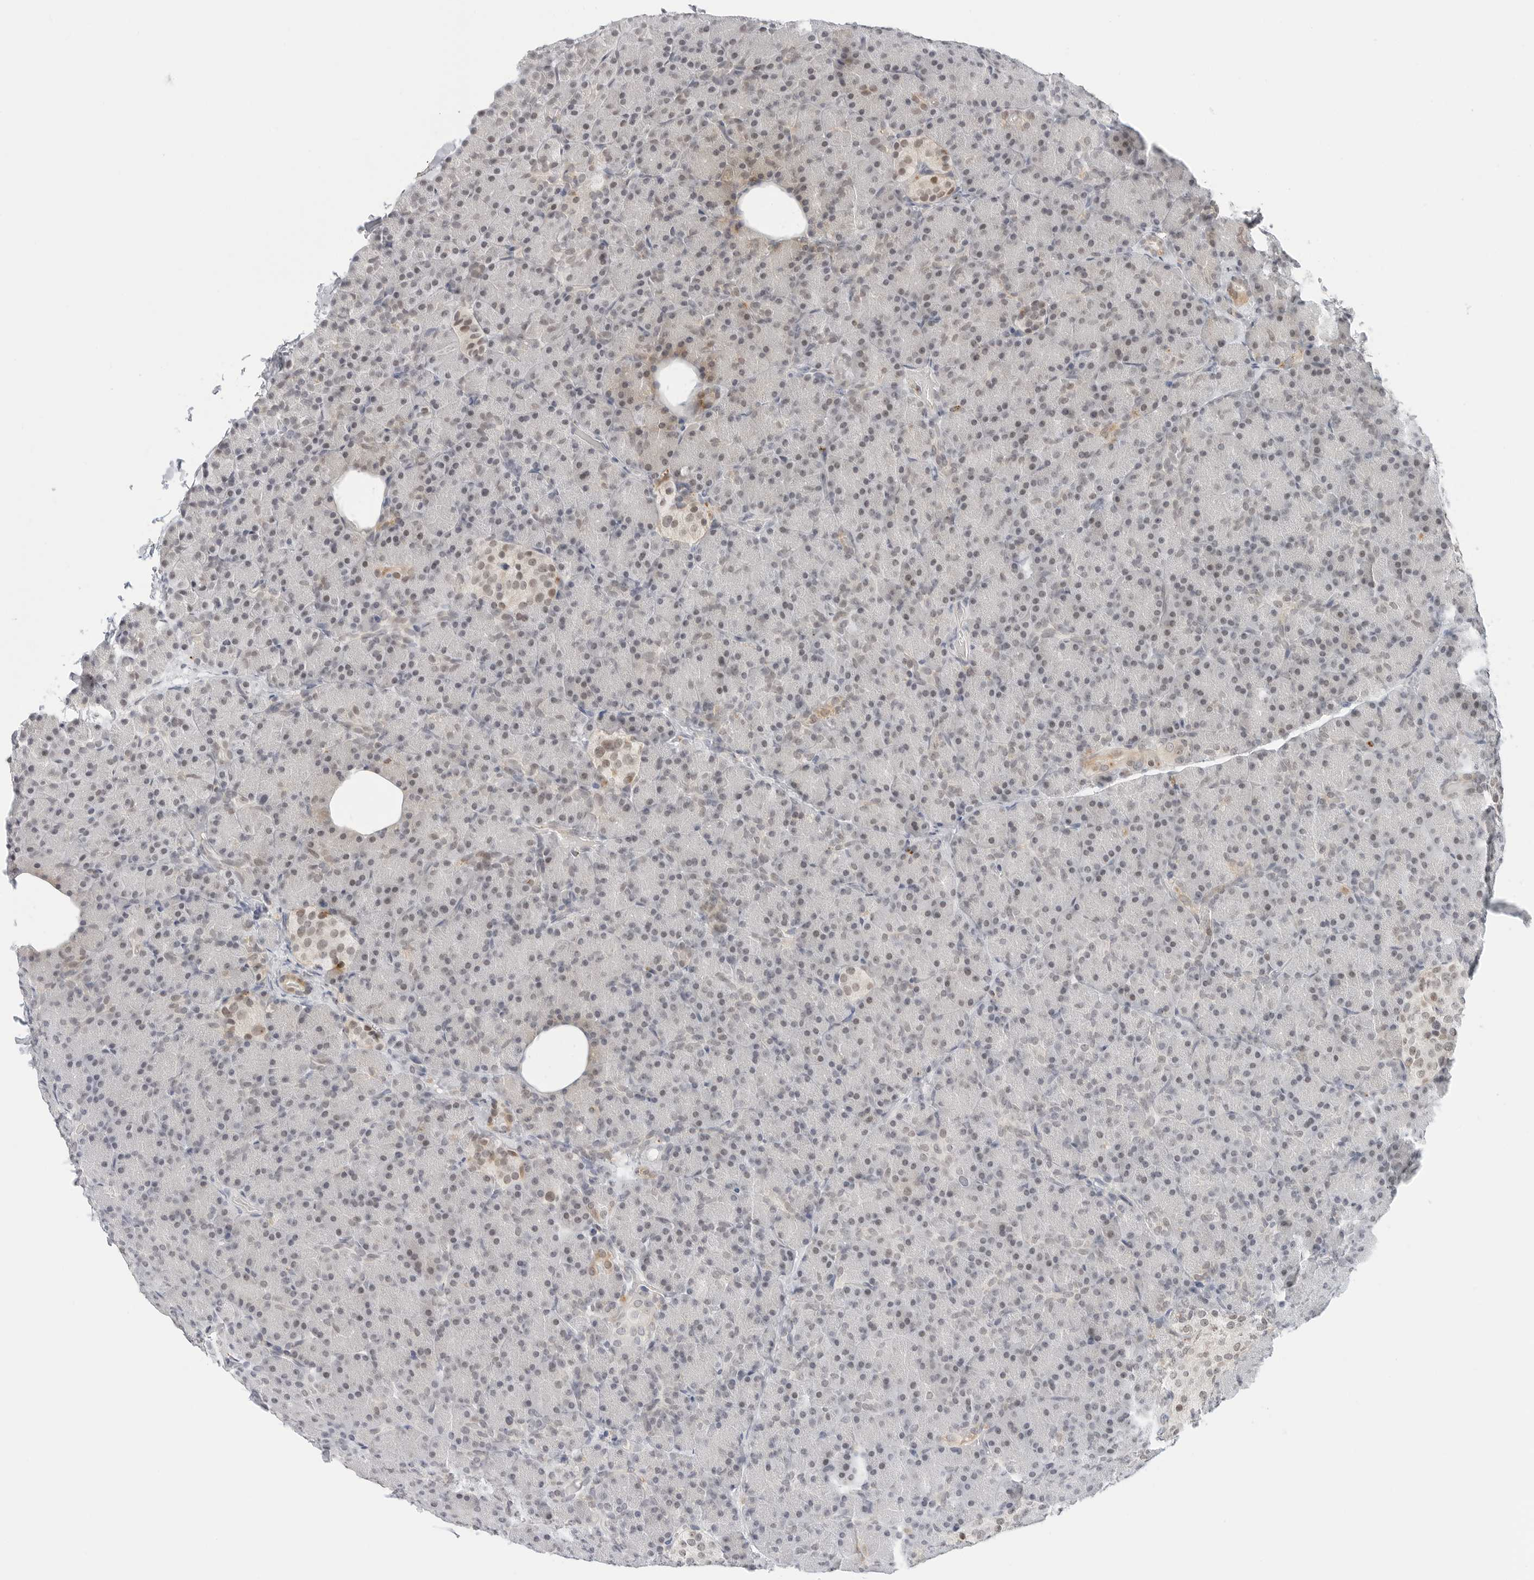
{"staining": {"intensity": "negative", "quantity": "none", "location": "none"}, "tissue": "pancreas", "cell_type": "Exocrine glandular cells", "image_type": "normal", "snomed": [{"axis": "morphology", "description": "Normal tissue, NOS"}, {"axis": "topography", "description": "Pancreas"}], "caption": "High power microscopy image of an immunohistochemistry (IHC) micrograph of unremarkable pancreas, revealing no significant staining in exocrine glandular cells.", "gene": "TSEN2", "patient": {"sex": "female", "age": 43}}